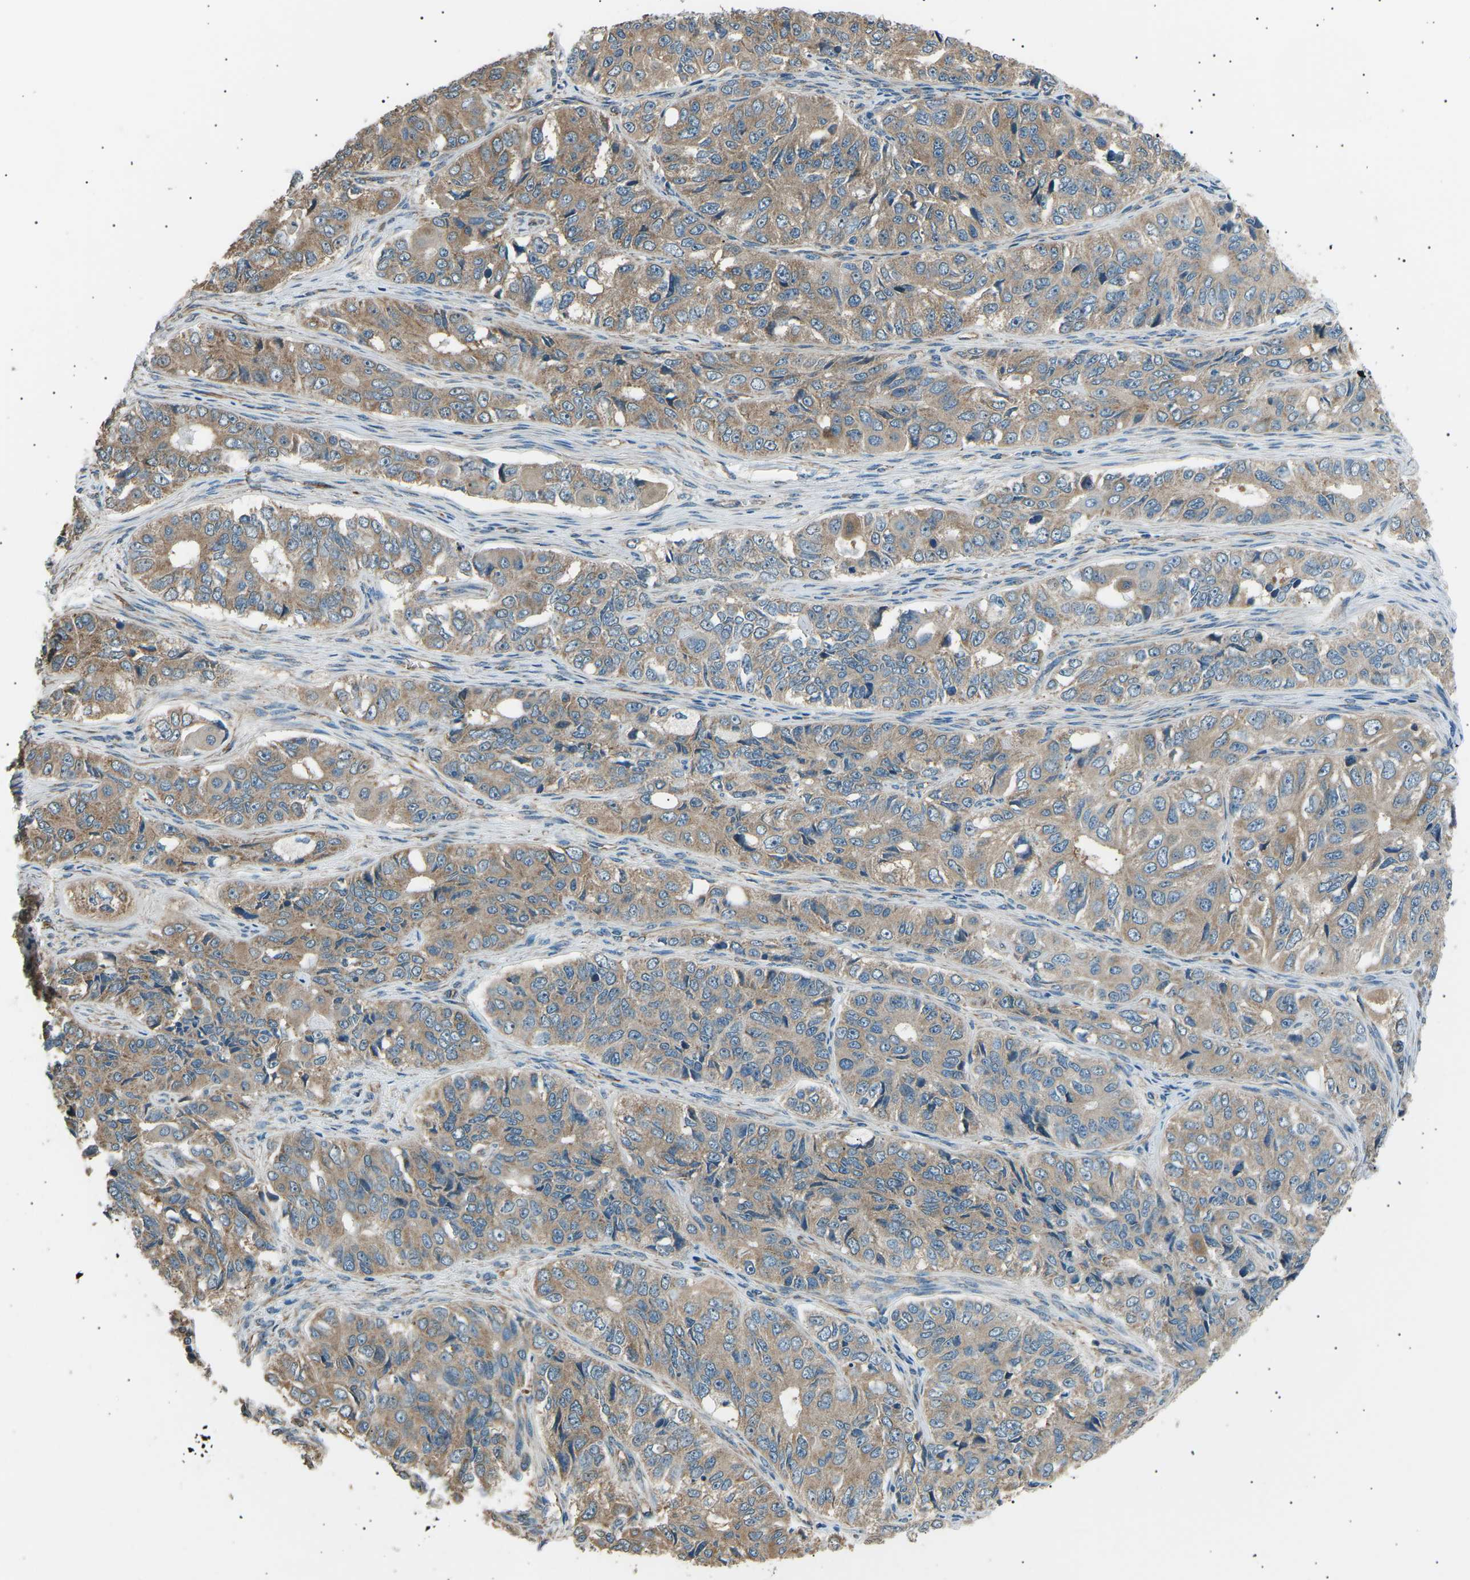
{"staining": {"intensity": "moderate", "quantity": ">75%", "location": "cytoplasmic/membranous"}, "tissue": "ovarian cancer", "cell_type": "Tumor cells", "image_type": "cancer", "snomed": [{"axis": "morphology", "description": "Carcinoma, endometroid"}, {"axis": "topography", "description": "Ovary"}], "caption": "Immunohistochemistry histopathology image of neoplastic tissue: human ovarian cancer (endometroid carcinoma) stained using immunohistochemistry shows medium levels of moderate protein expression localized specifically in the cytoplasmic/membranous of tumor cells, appearing as a cytoplasmic/membranous brown color.", "gene": "SLK", "patient": {"sex": "female", "age": 51}}